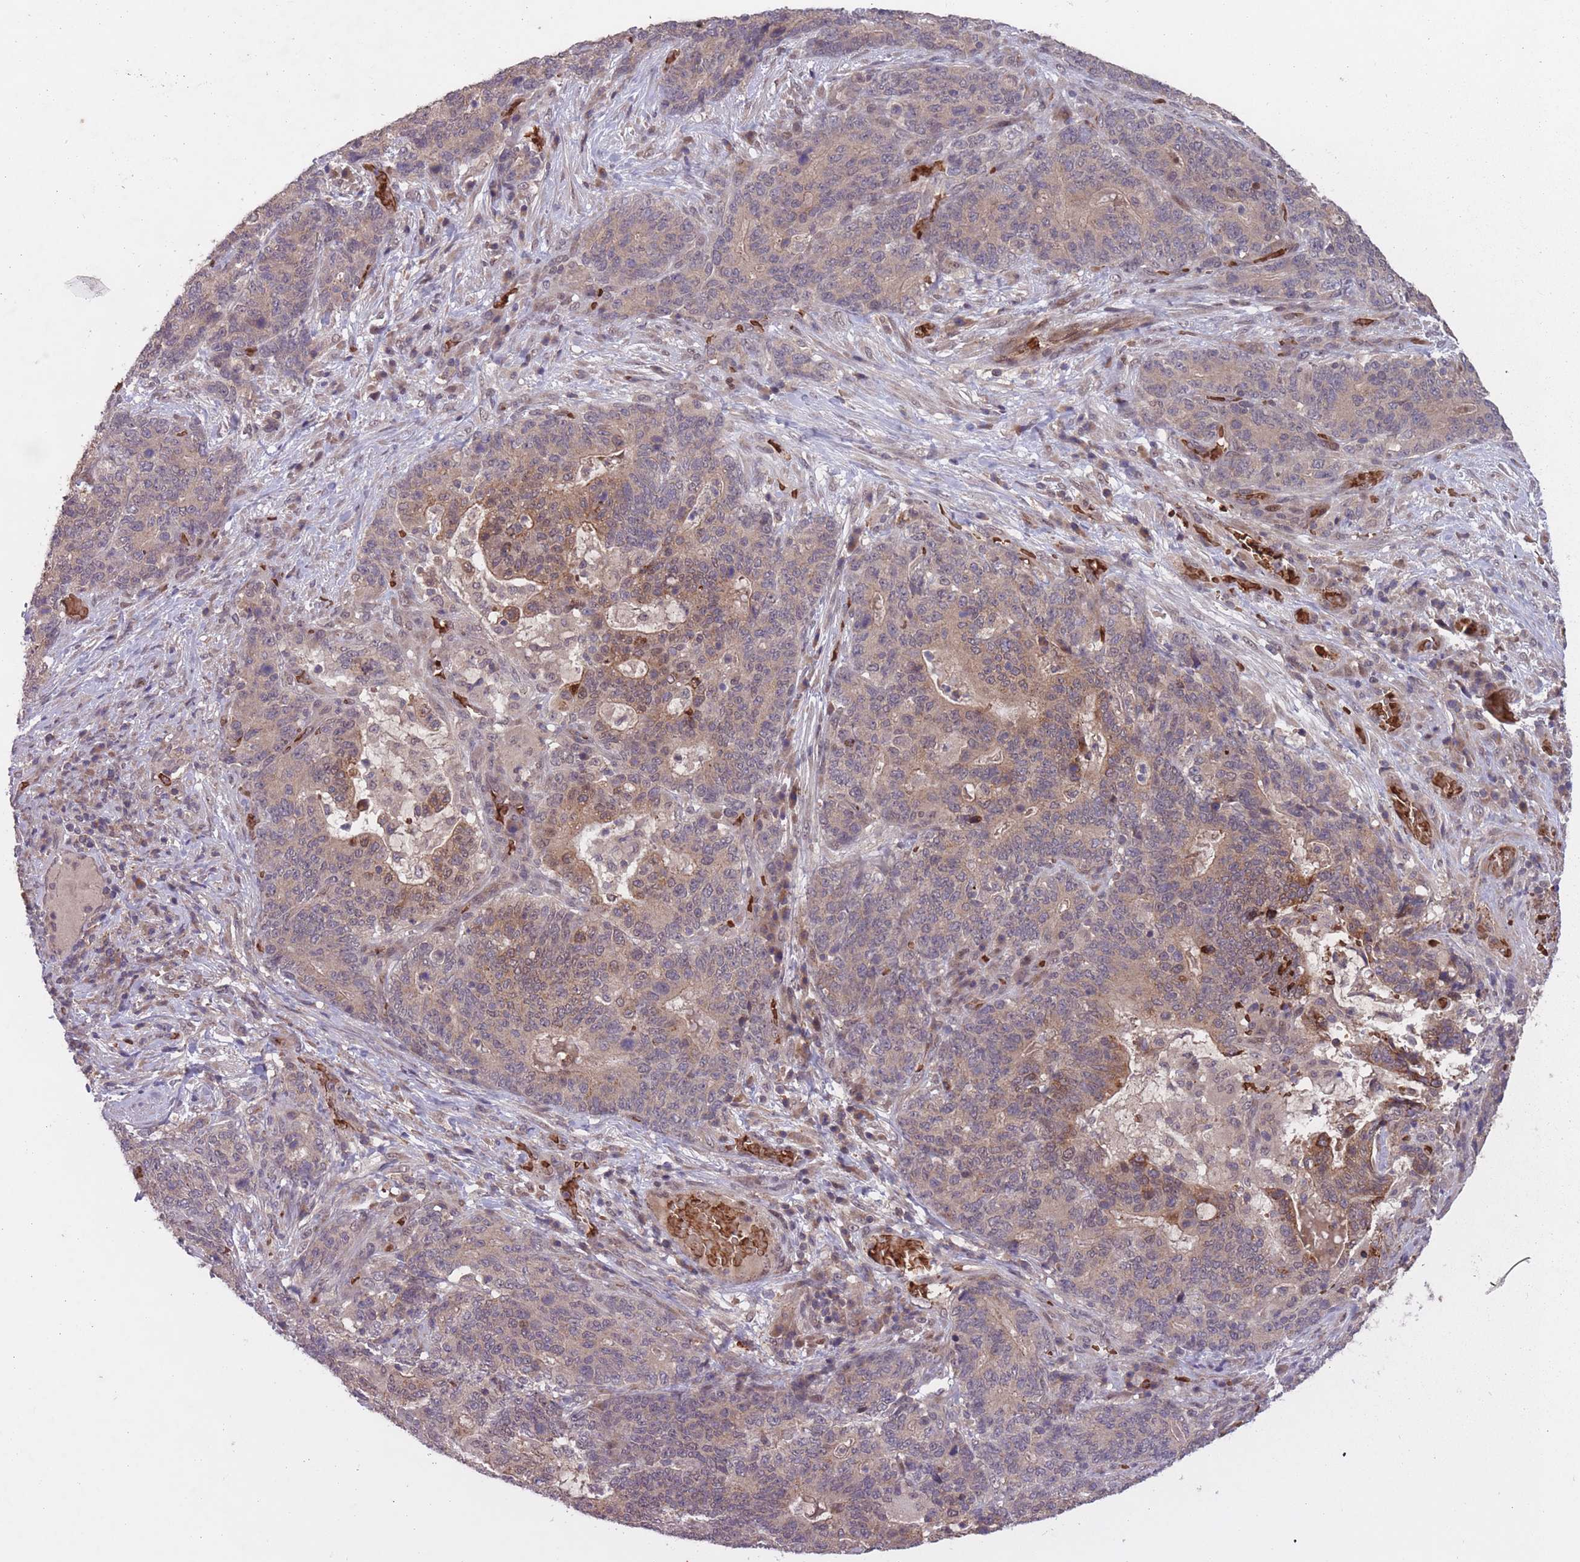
{"staining": {"intensity": "moderate", "quantity": "<25%", "location": "cytoplasmic/membranous,nuclear"}, "tissue": "stomach cancer", "cell_type": "Tumor cells", "image_type": "cancer", "snomed": [{"axis": "morphology", "description": "Normal tissue, NOS"}, {"axis": "morphology", "description": "Adenocarcinoma, NOS"}, {"axis": "topography", "description": "Stomach"}], "caption": "About <25% of tumor cells in stomach cancer demonstrate moderate cytoplasmic/membranous and nuclear protein staining as visualized by brown immunohistochemical staining.", "gene": "SECTM1", "patient": {"sex": "female", "age": 64}}